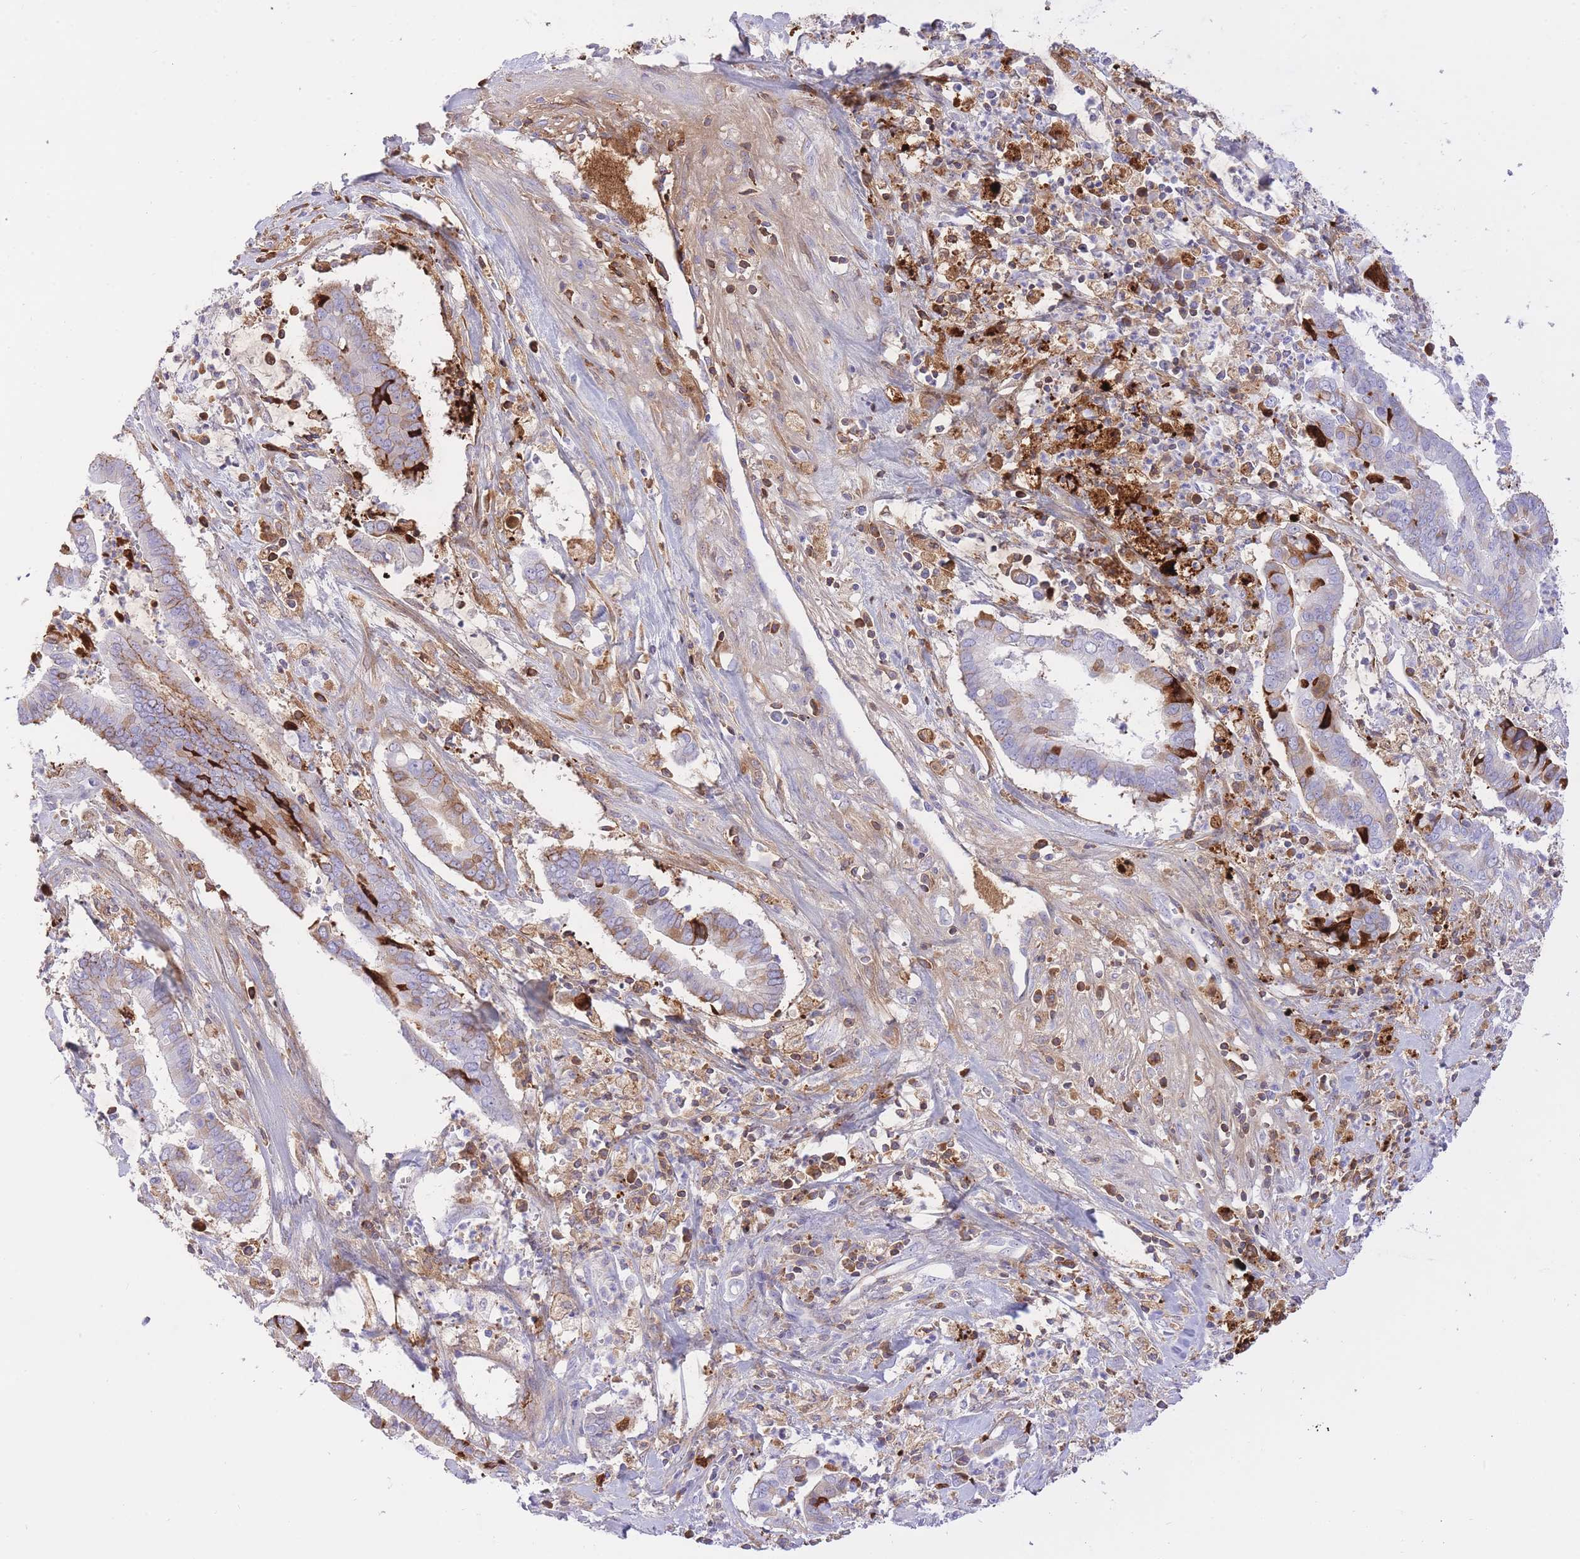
{"staining": {"intensity": "strong", "quantity": "<25%", "location": "cytoplasmic/membranous"}, "tissue": "cervical cancer", "cell_type": "Tumor cells", "image_type": "cancer", "snomed": [{"axis": "morphology", "description": "Adenocarcinoma, NOS"}, {"axis": "topography", "description": "Cervix"}], "caption": "Protein expression by immunohistochemistry (IHC) shows strong cytoplasmic/membranous positivity in approximately <25% of tumor cells in cervical cancer (adenocarcinoma).", "gene": "HRG", "patient": {"sex": "female", "age": 44}}